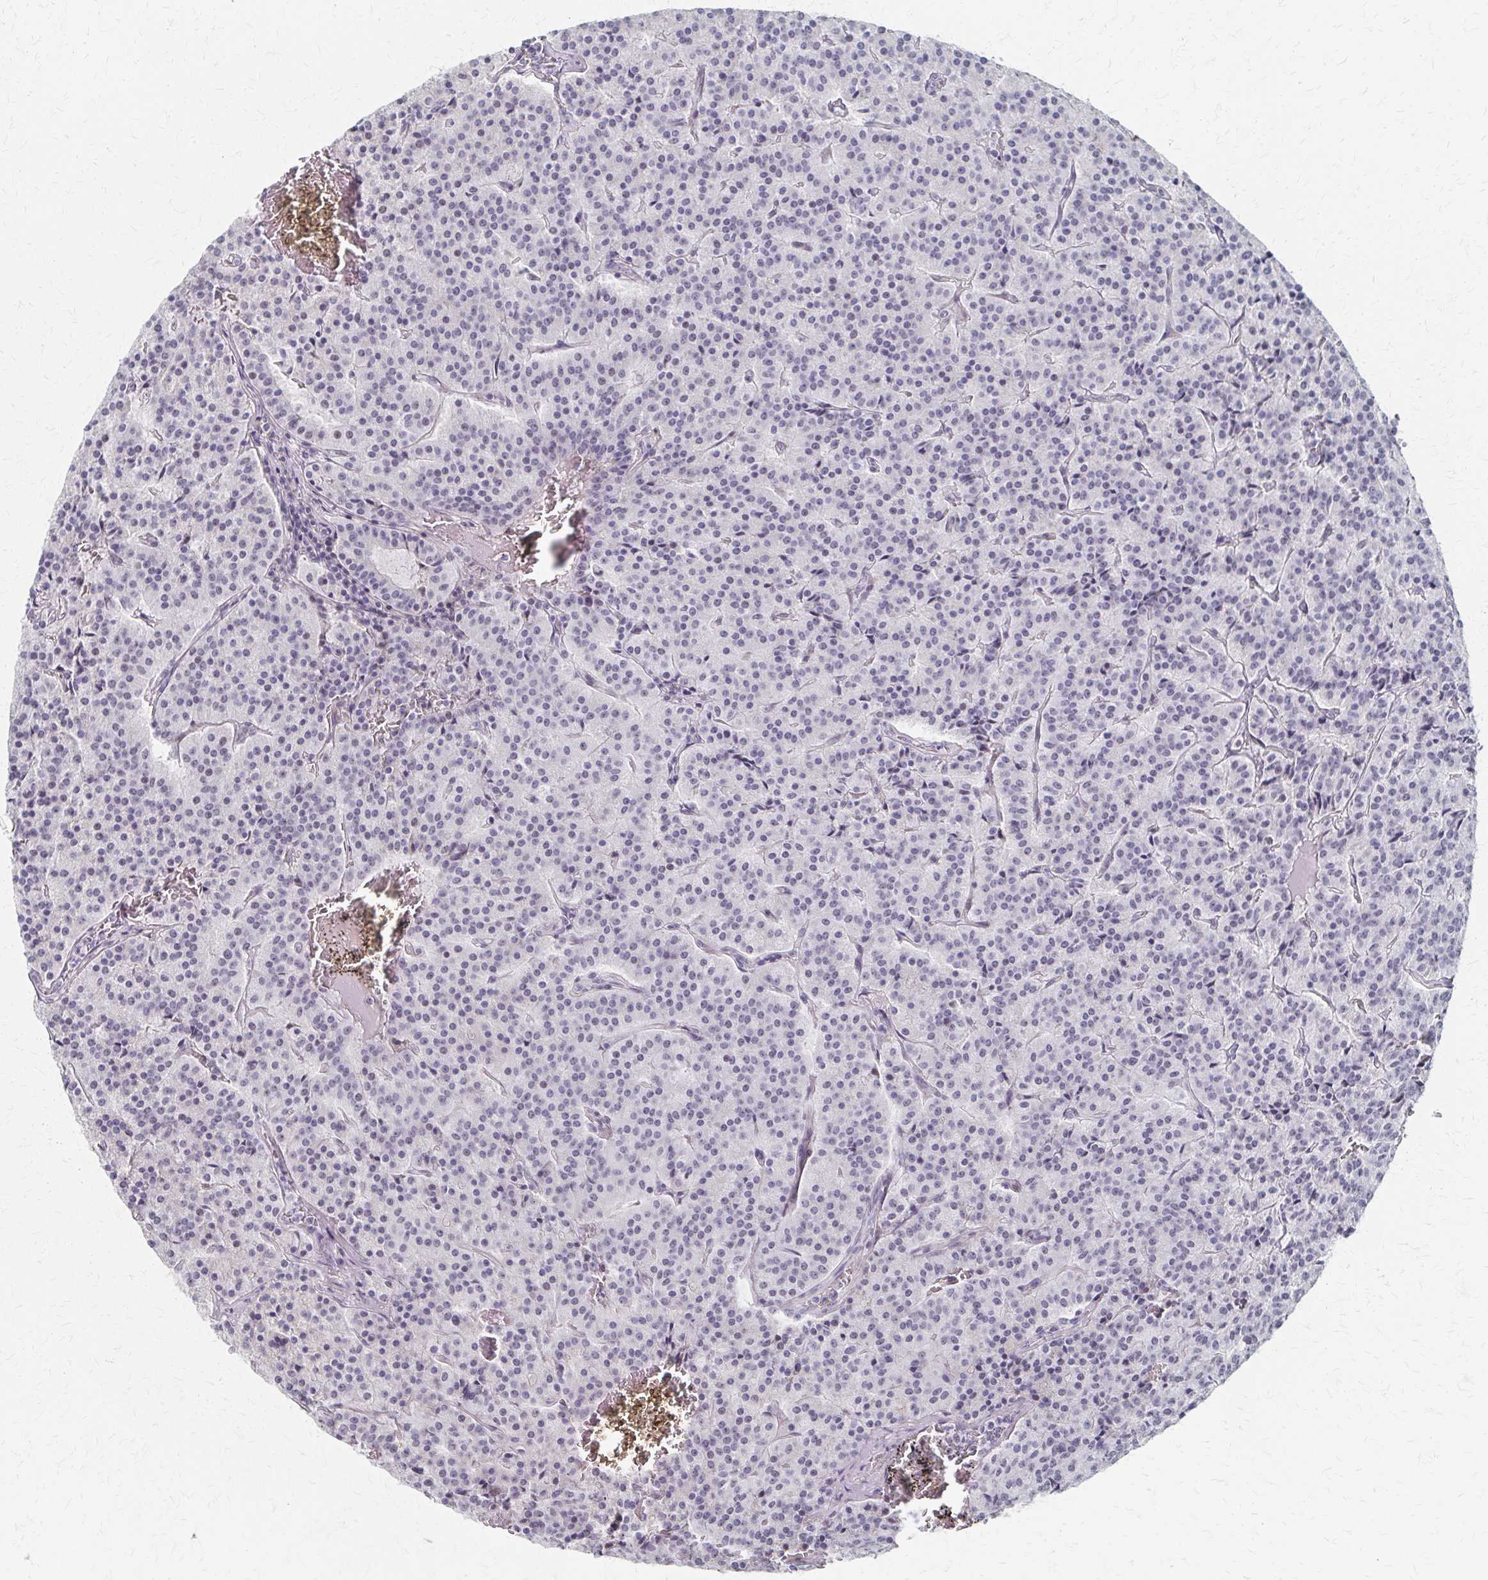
{"staining": {"intensity": "negative", "quantity": "none", "location": "none"}, "tissue": "carcinoid", "cell_type": "Tumor cells", "image_type": "cancer", "snomed": [{"axis": "morphology", "description": "Carcinoid, malignant, NOS"}, {"axis": "topography", "description": "Lung"}], "caption": "The image shows no significant expression in tumor cells of malignant carcinoid.", "gene": "PES1", "patient": {"sex": "male", "age": 70}}